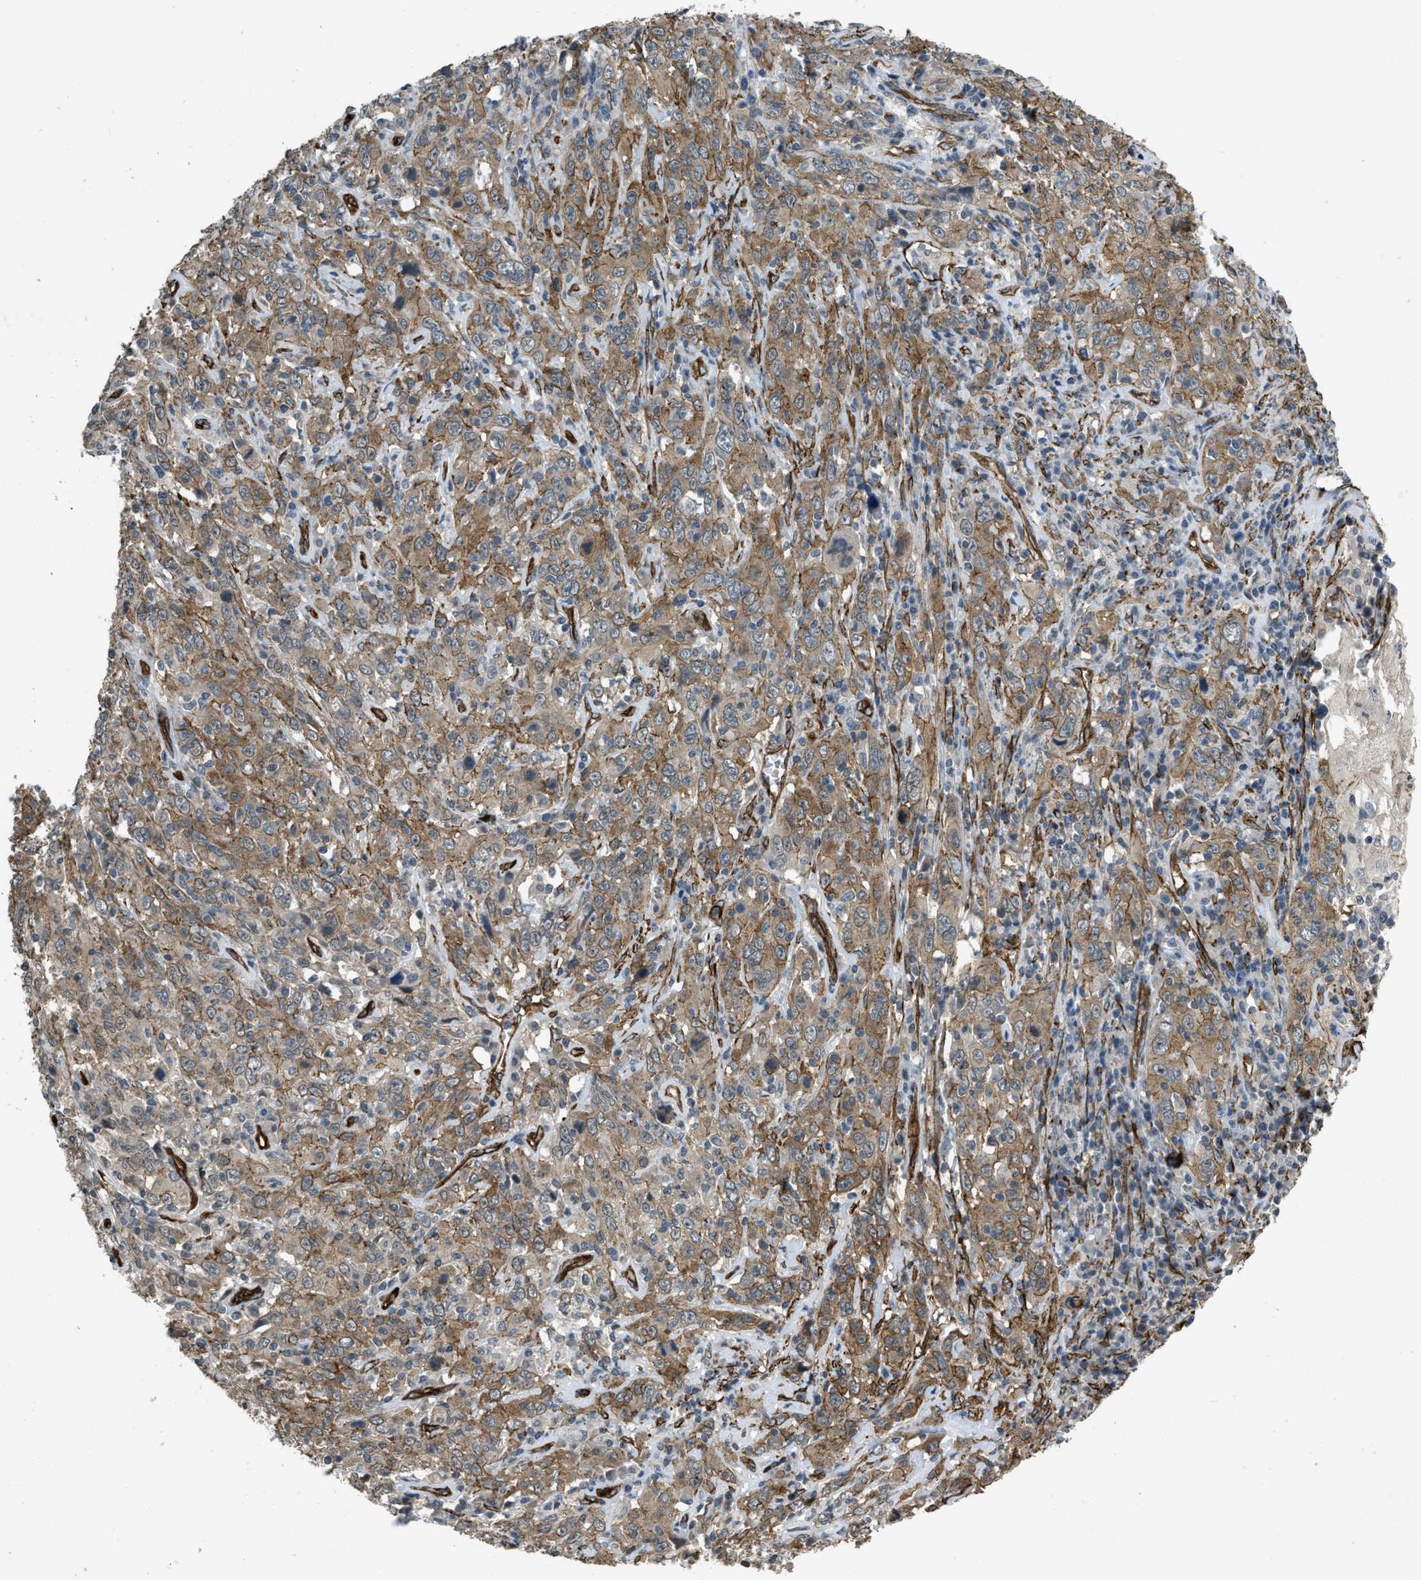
{"staining": {"intensity": "moderate", "quantity": ">75%", "location": "cytoplasmic/membranous"}, "tissue": "cervical cancer", "cell_type": "Tumor cells", "image_type": "cancer", "snomed": [{"axis": "morphology", "description": "Squamous cell carcinoma, NOS"}, {"axis": "topography", "description": "Cervix"}], "caption": "Cervical cancer stained with a brown dye exhibits moderate cytoplasmic/membranous positive positivity in approximately >75% of tumor cells.", "gene": "NMB", "patient": {"sex": "female", "age": 46}}